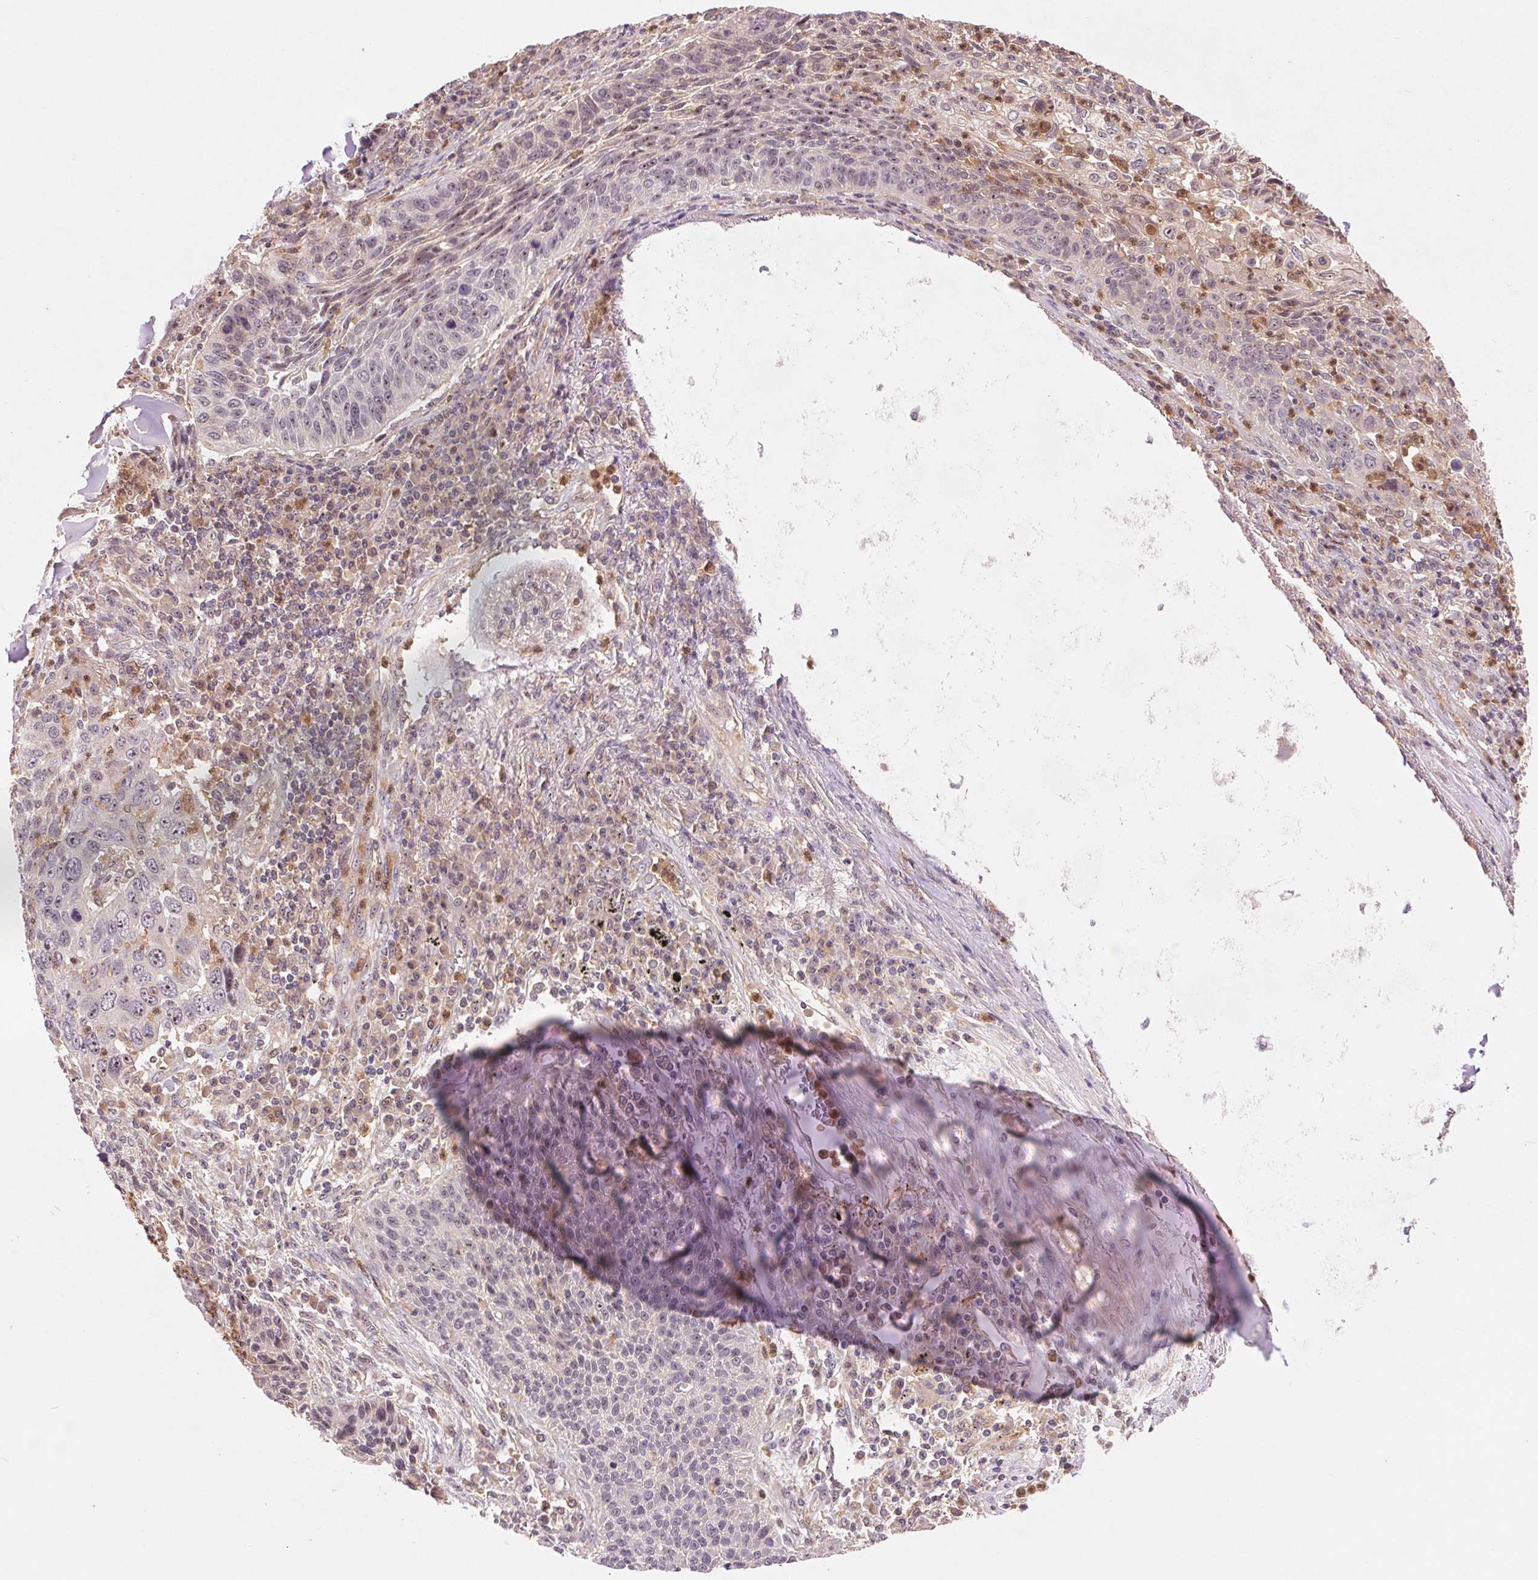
{"staining": {"intensity": "negative", "quantity": "none", "location": "none"}, "tissue": "lung cancer", "cell_type": "Tumor cells", "image_type": "cancer", "snomed": [{"axis": "morphology", "description": "Squamous cell carcinoma, NOS"}, {"axis": "morphology", "description": "Squamous cell carcinoma, metastatic, NOS"}, {"axis": "topography", "description": "Lung"}, {"axis": "topography", "description": "Pleura, NOS"}], "caption": "High magnification brightfield microscopy of metastatic squamous cell carcinoma (lung) stained with DAB (3,3'-diaminobenzidine) (brown) and counterstained with hematoxylin (blue): tumor cells show no significant positivity.", "gene": "RANBP3L", "patient": {"sex": "male", "age": 72}}